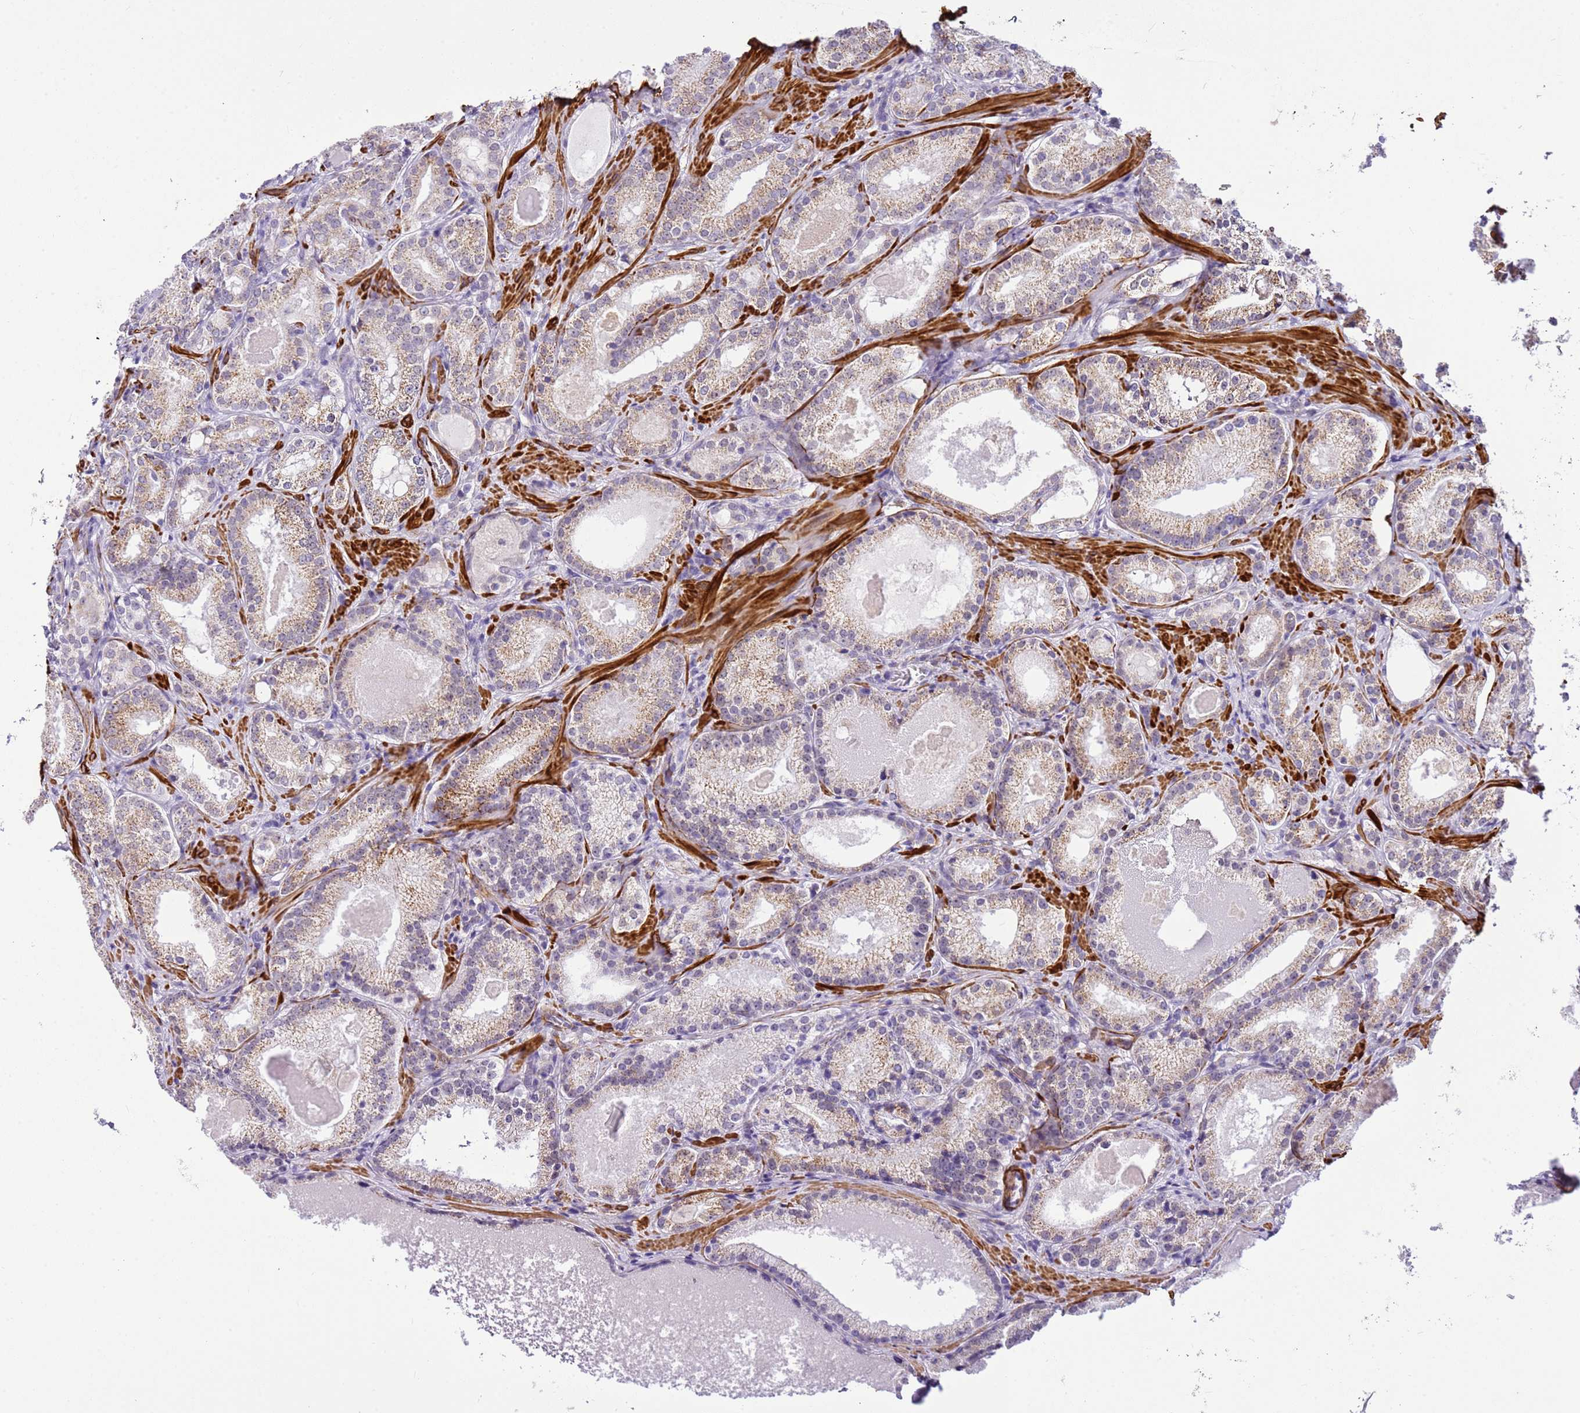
{"staining": {"intensity": "weak", "quantity": ">75%", "location": "cytoplasmic/membranous"}, "tissue": "prostate cancer", "cell_type": "Tumor cells", "image_type": "cancer", "snomed": [{"axis": "morphology", "description": "Adenocarcinoma, Low grade"}, {"axis": "topography", "description": "Prostate"}], "caption": "Protein analysis of prostate low-grade adenocarcinoma tissue displays weak cytoplasmic/membranous staining in about >75% of tumor cells.", "gene": "SMIM4", "patient": {"sex": "male", "age": 57}}